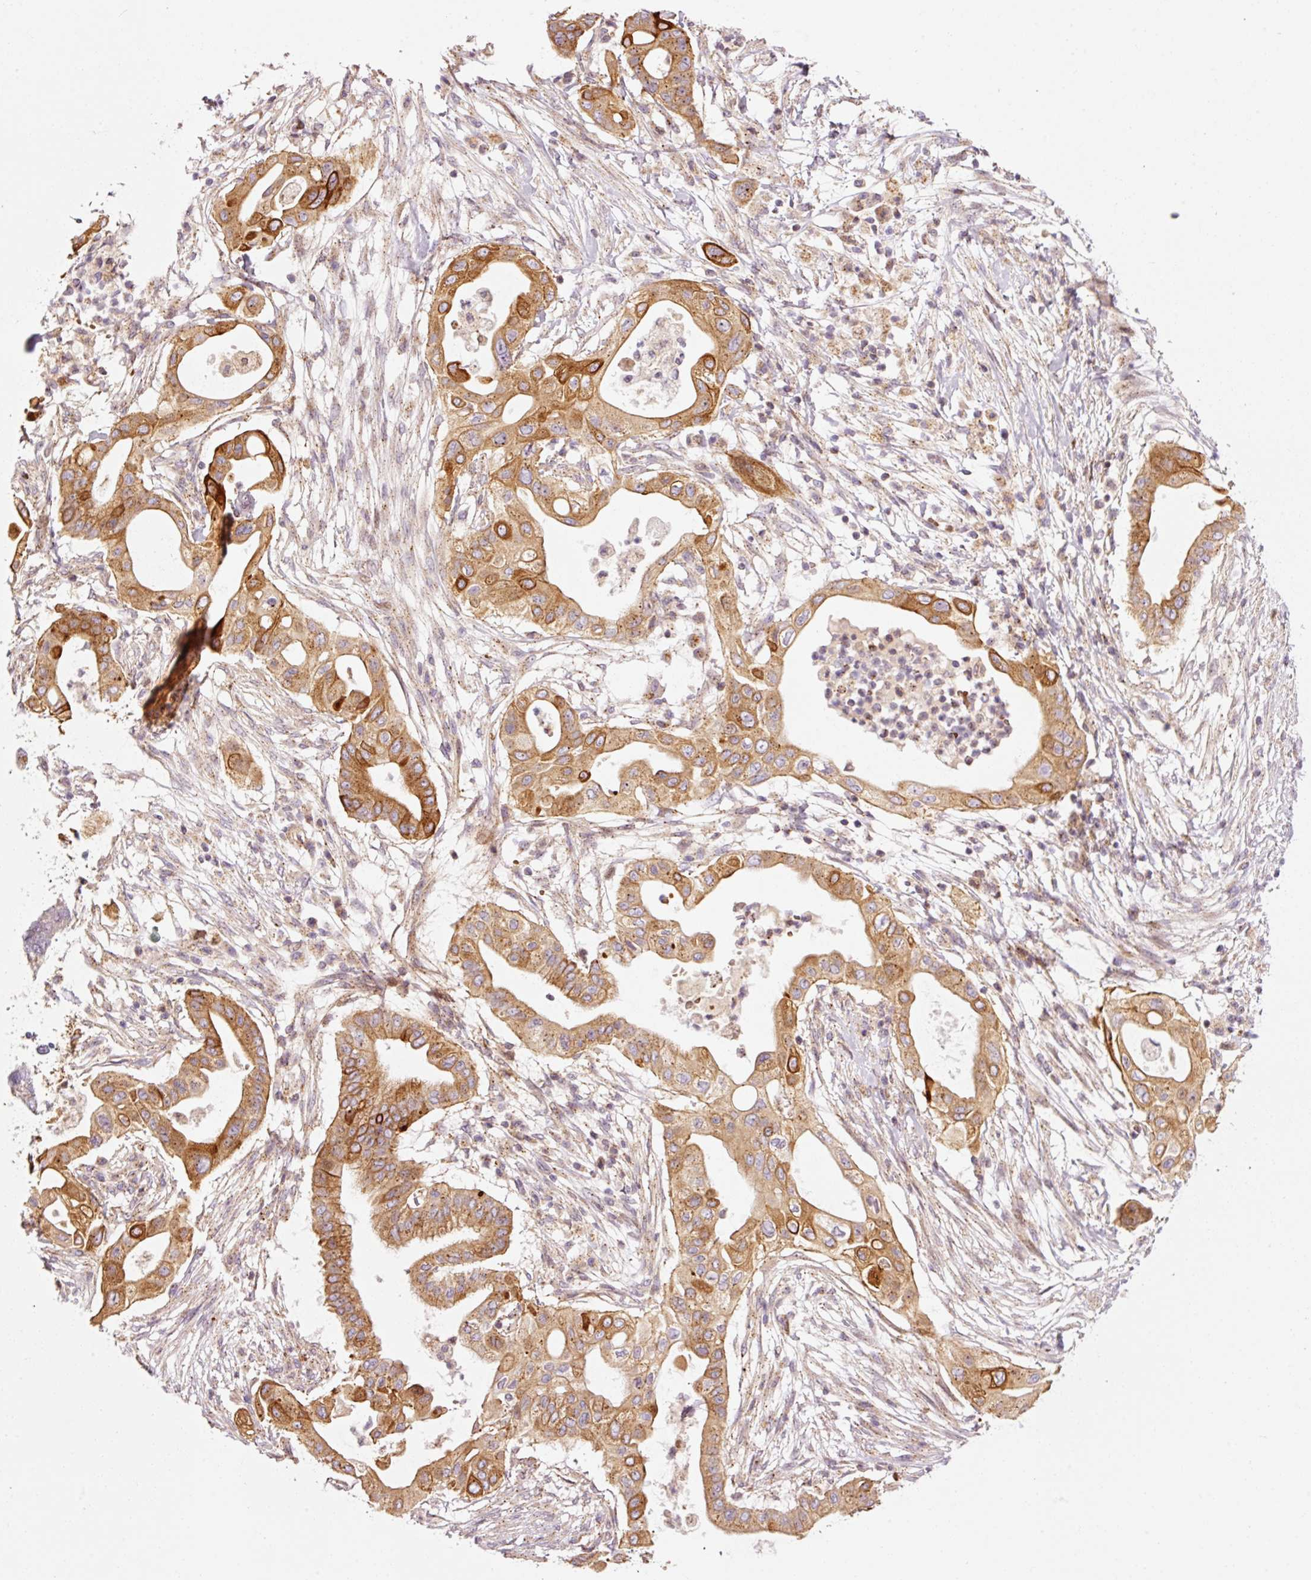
{"staining": {"intensity": "moderate", "quantity": ">75%", "location": "cytoplasmic/membranous"}, "tissue": "pancreatic cancer", "cell_type": "Tumor cells", "image_type": "cancer", "snomed": [{"axis": "morphology", "description": "Adenocarcinoma, NOS"}, {"axis": "topography", "description": "Pancreas"}], "caption": "The histopathology image displays staining of pancreatic adenocarcinoma, revealing moderate cytoplasmic/membranous protein positivity (brown color) within tumor cells. The protein is stained brown, and the nuclei are stained in blue (DAB IHC with brightfield microscopy, high magnification).", "gene": "ANKRD20A1", "patient": {"sex": "male", "age": 68}}